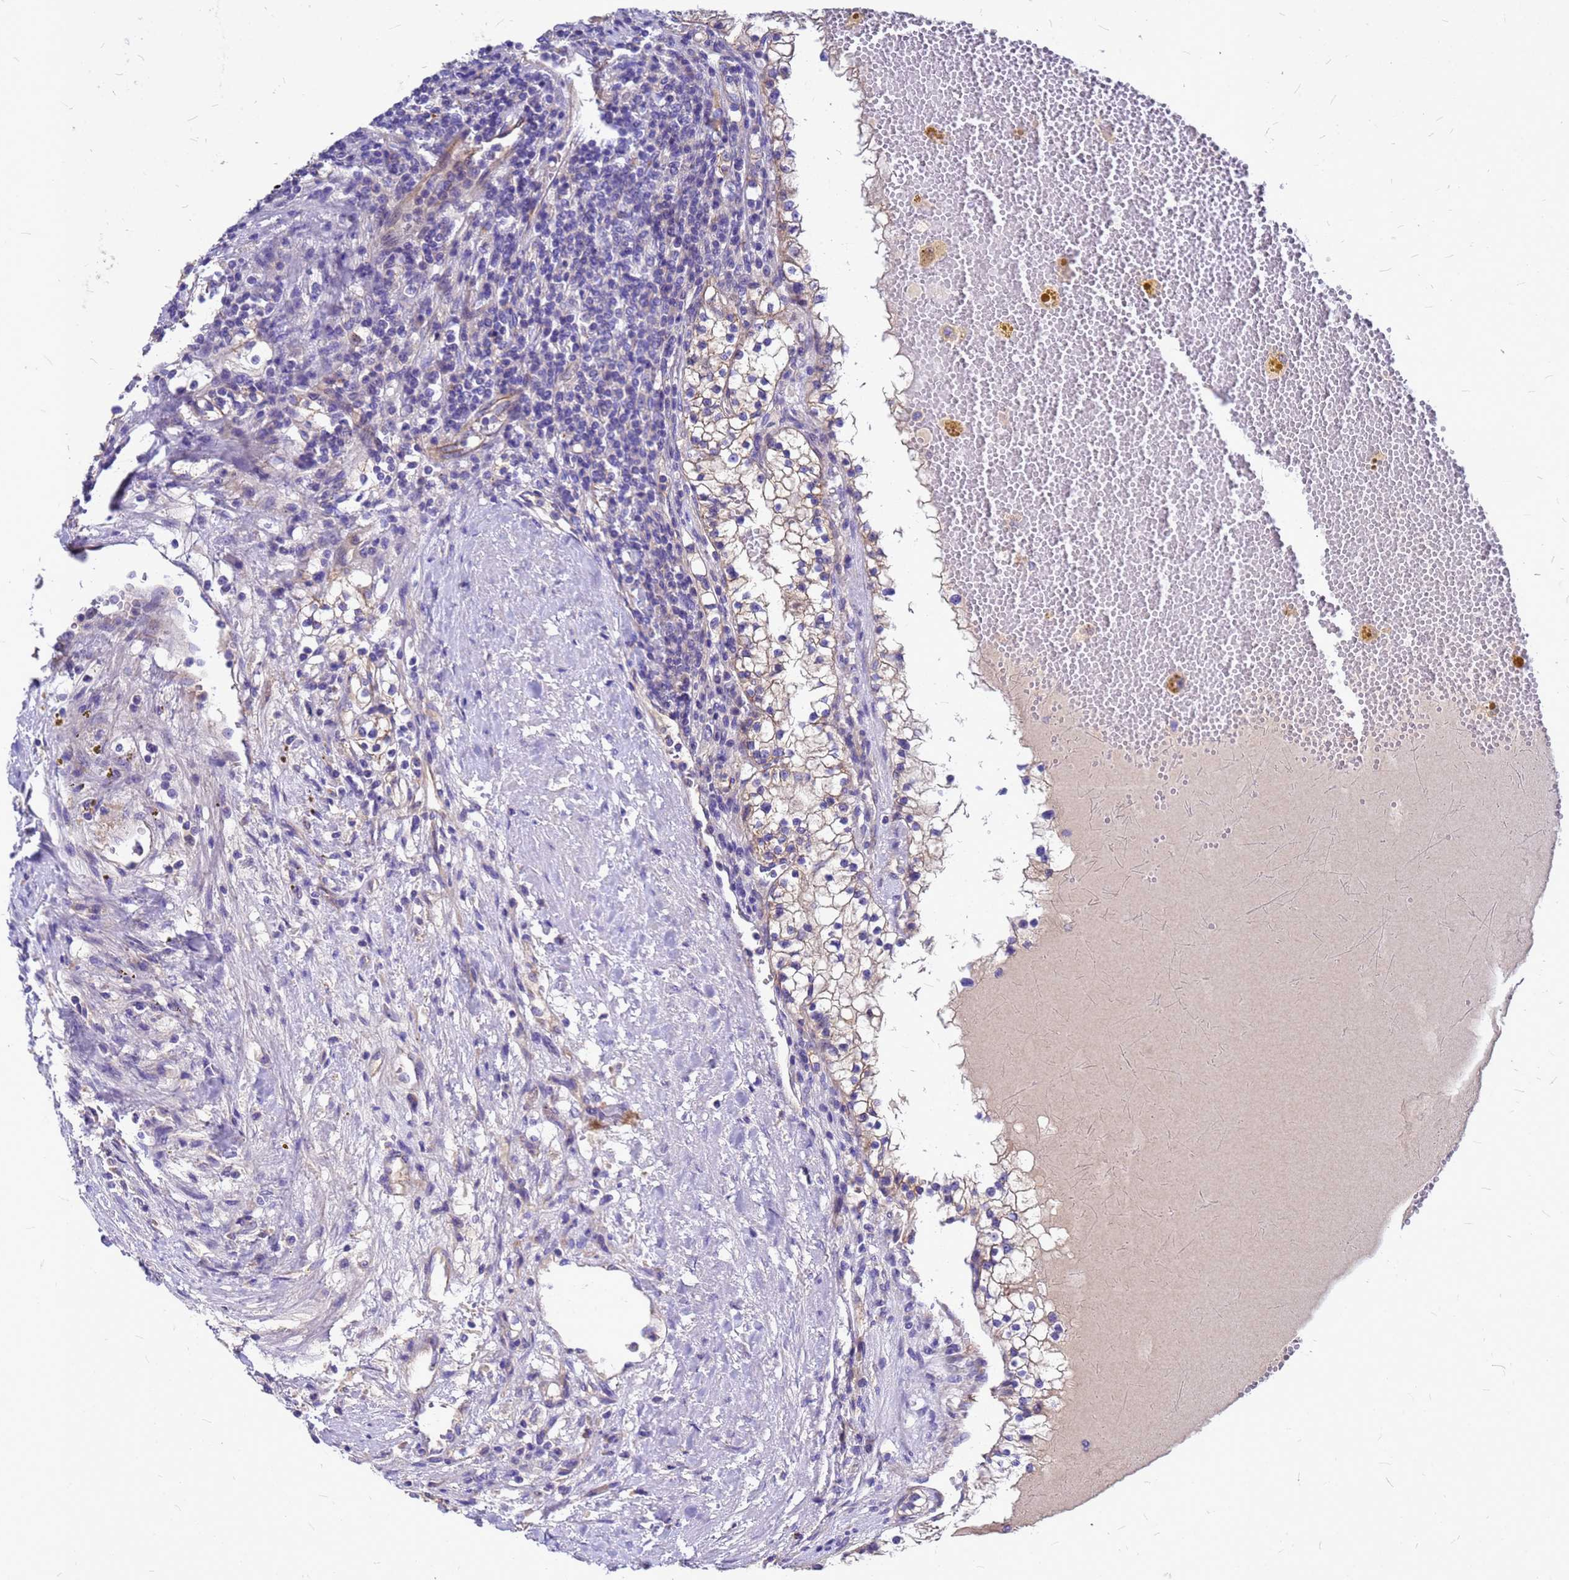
{"staining": {"intensity": "weak", "quantity": "<25%", "location": "cytoplasmic/membranous"}, "tissue": "renal cancer", "cell_type": "Tumor cells", "image_type": "cancer", "snomed": [{"axis": "morphology", "description": "Normal tissue, NOS"}, {"axis": "morphology", "description": "Adenocarcinoma, NOS"}, {"axis": "topography", "description": "Kidney"}], "caption": "Immunohistochemistry (IHC) of human renal cancer demonstrates no expression in tumor cells.", "gene": "FBXW5", "patient": {"sex": "male", "age": 68}}